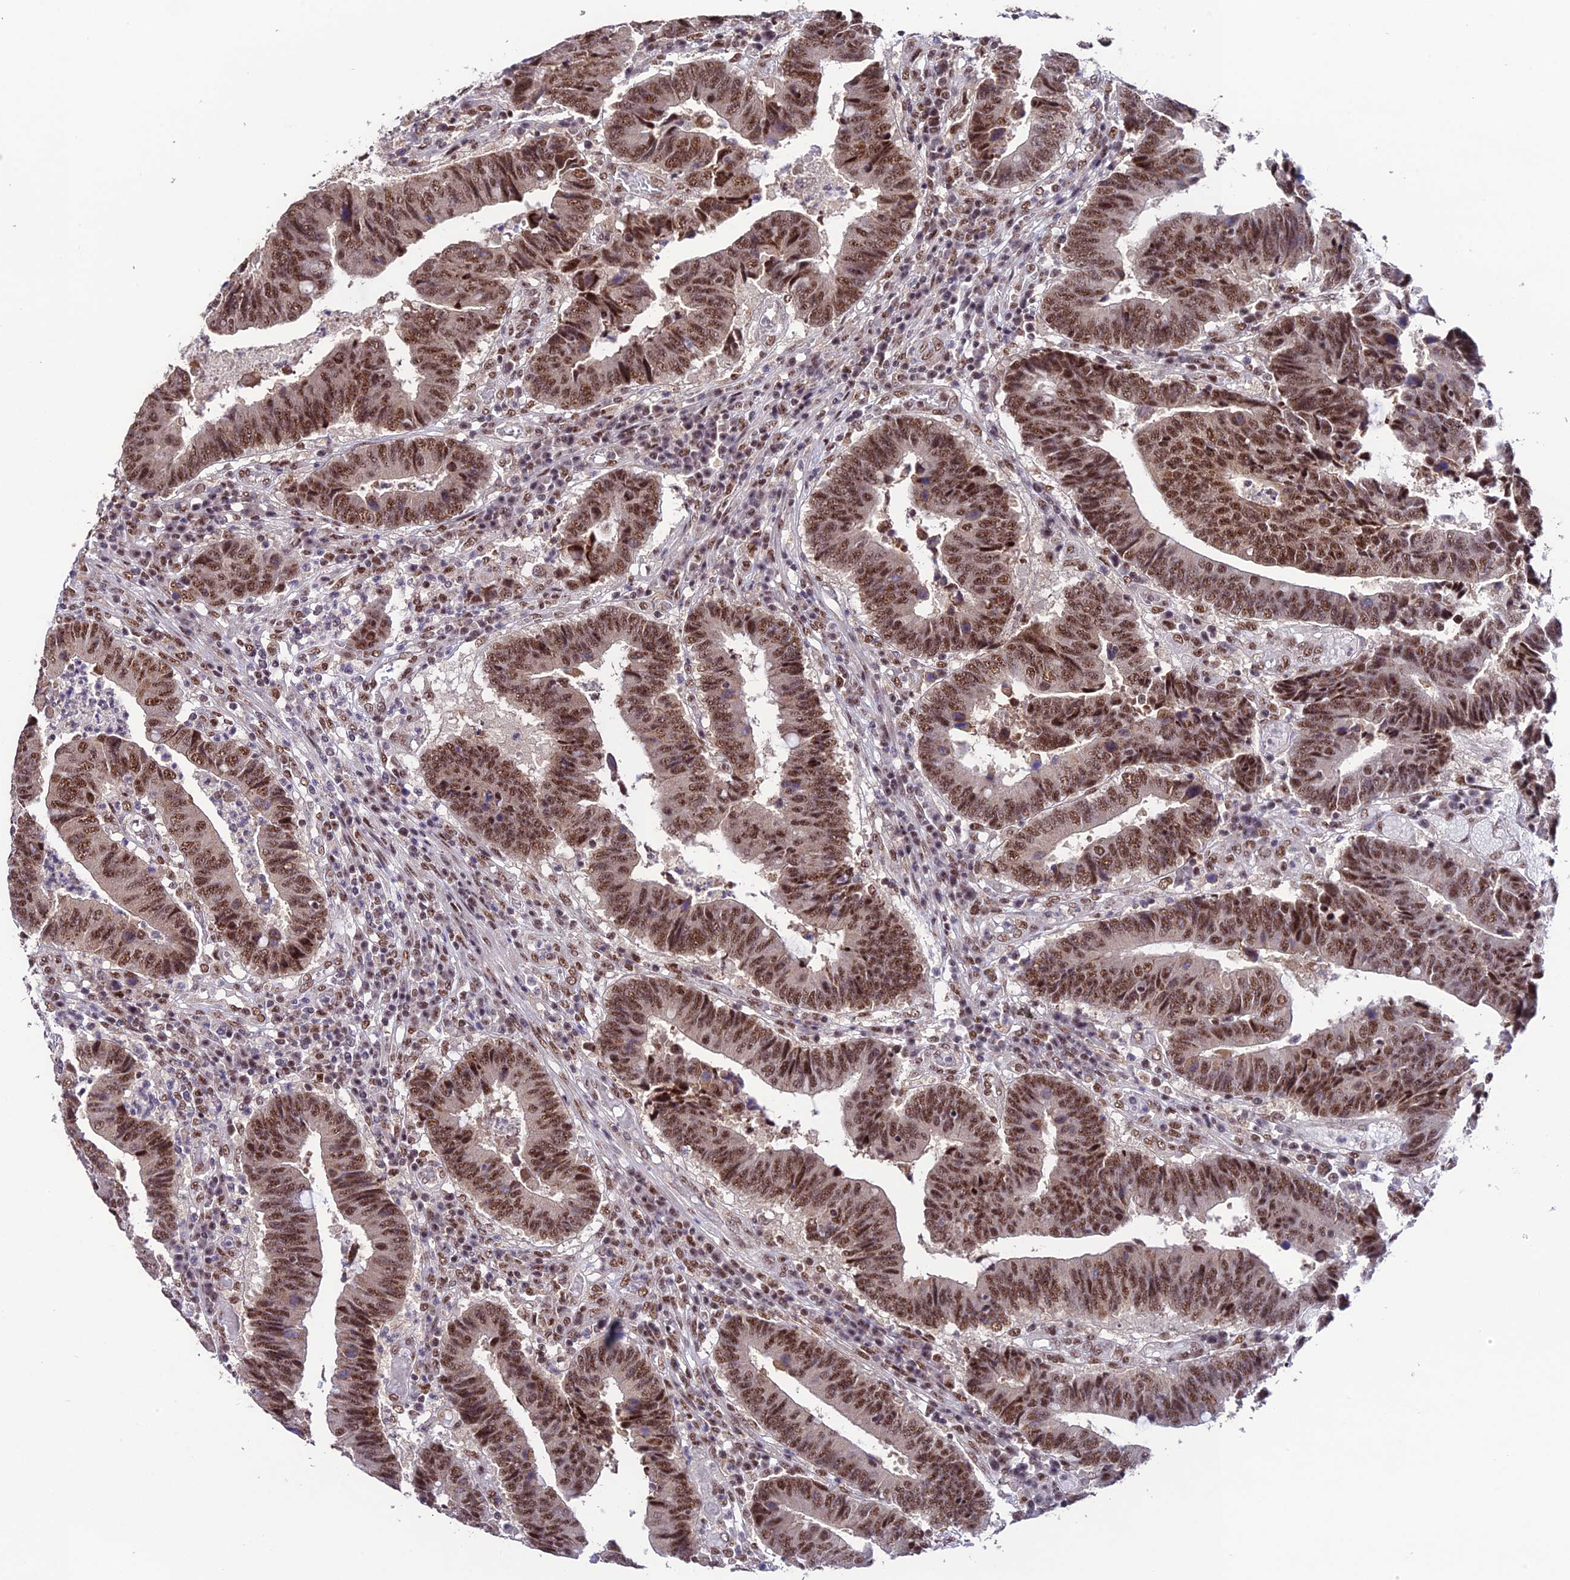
{"staining": {"intensity": "moderate", "quantity": ">75%", "location": "nuclear"}, "tissue": "colorectal cancer", "cell_type": "Tumor cells", "image_type": "cancer", "snomed": [{"axis": "morphology", "description": "Adenocarcinoma, NOS"}, {"axis": "topography", "description": "Rectum"}], "caption": "Colorectal cancer stained with a brown dye demonstrates moderate nuclear positive positivity in approximately >75% of tumor cells.", "gene": "THOC7", "patient": {"sex": "male", "age": 84}}